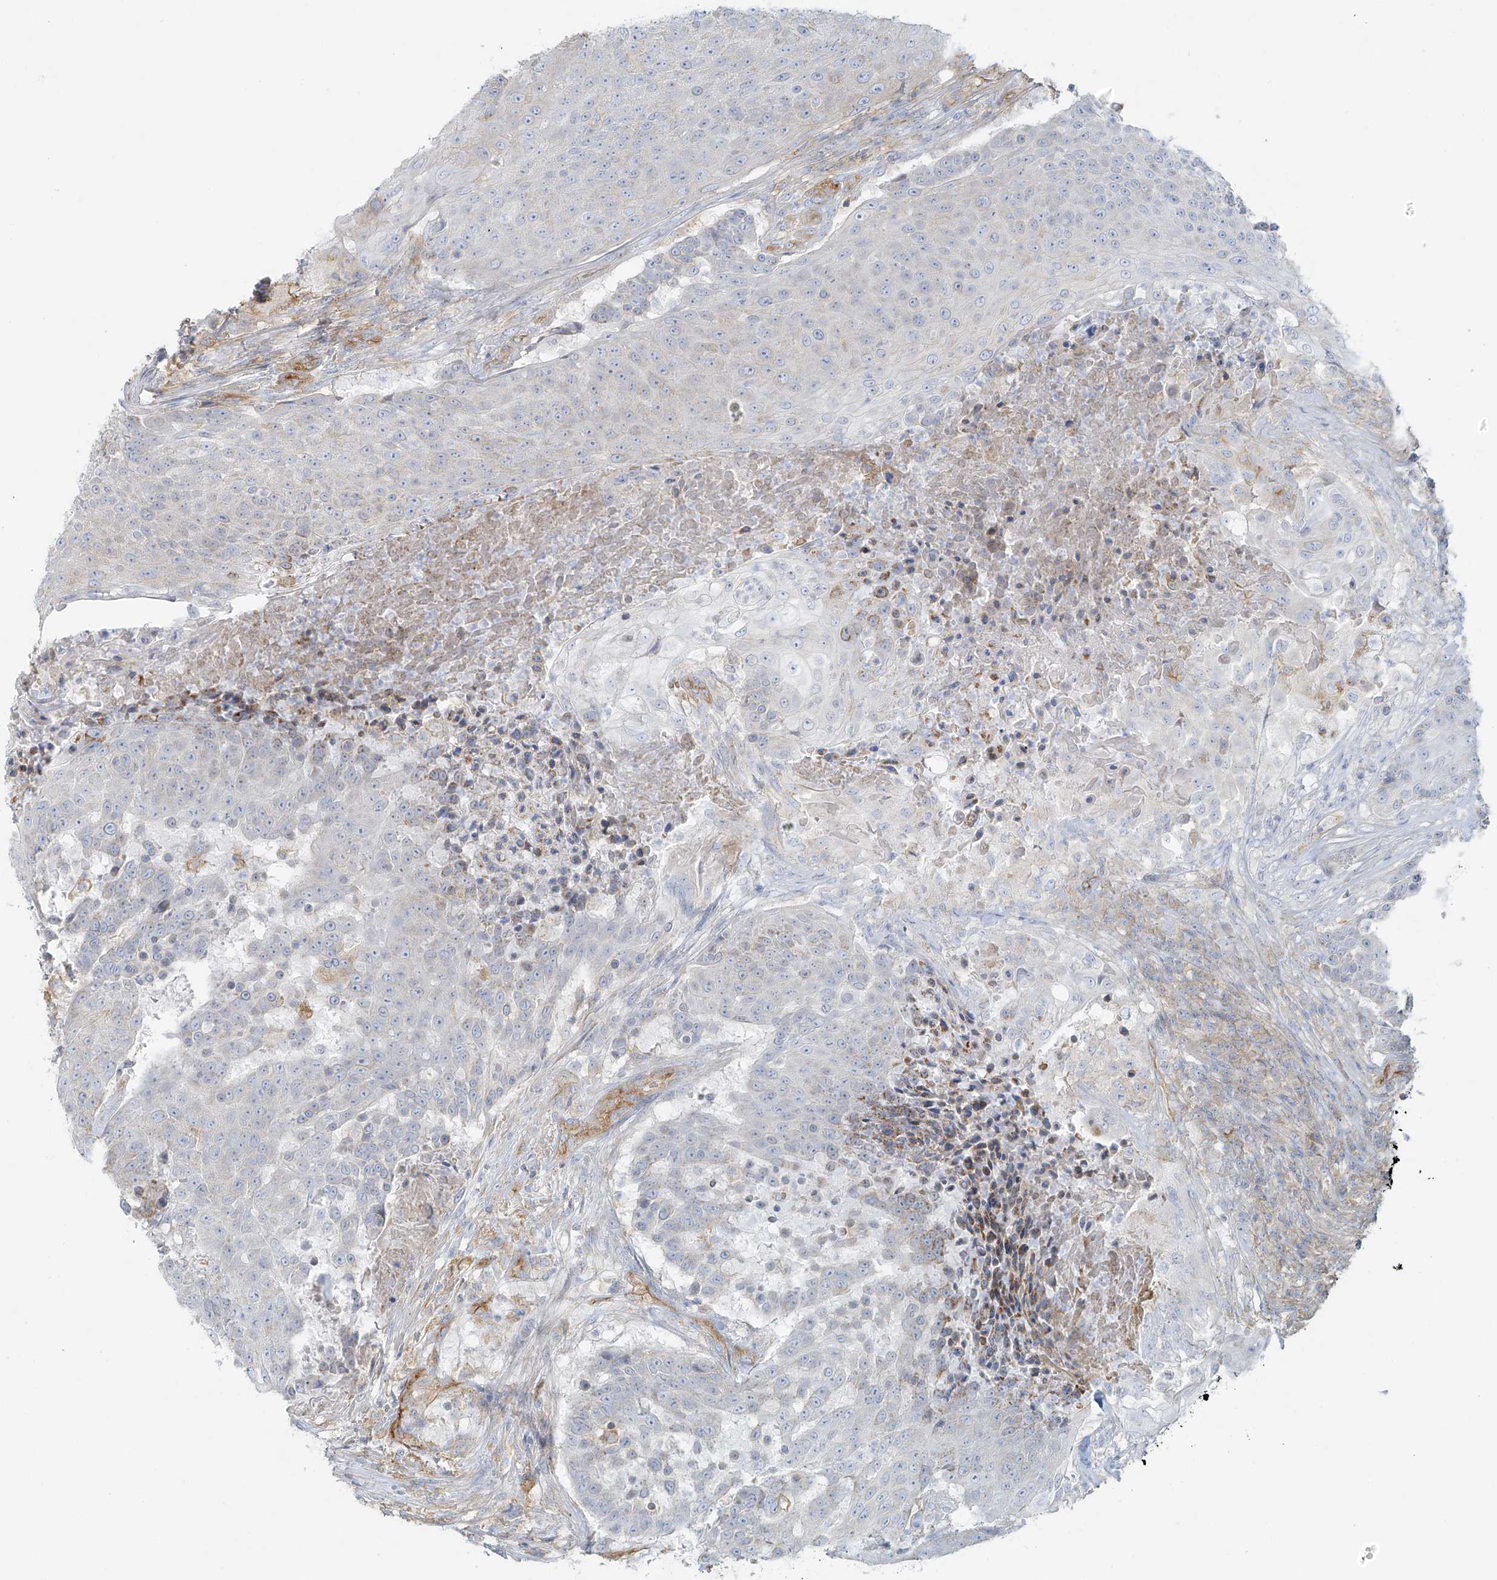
{"staining": {"intensity": "negative", "quantity": "none", "location": "none"}, "tissue": "urothelial cancer", "cell_type": "Tumor cells", "image_type": "cancer", "snomed": [{"axis": "morphology", "description": "Urothelial carcinoma, High grade"}, {"axis": "topography", "description": "Urinary bladder"}], "caption": "A high-resolution histopathology image shows IHC staining of urothelial cancer, which demonstrates no significant staining in tumor cells. (DAB immunohistochemistry (IHC) visualized using brightfield microscopy, high magnification).", "gene": "VAMP5", "patient": {"sex": "female", "age": 63}}